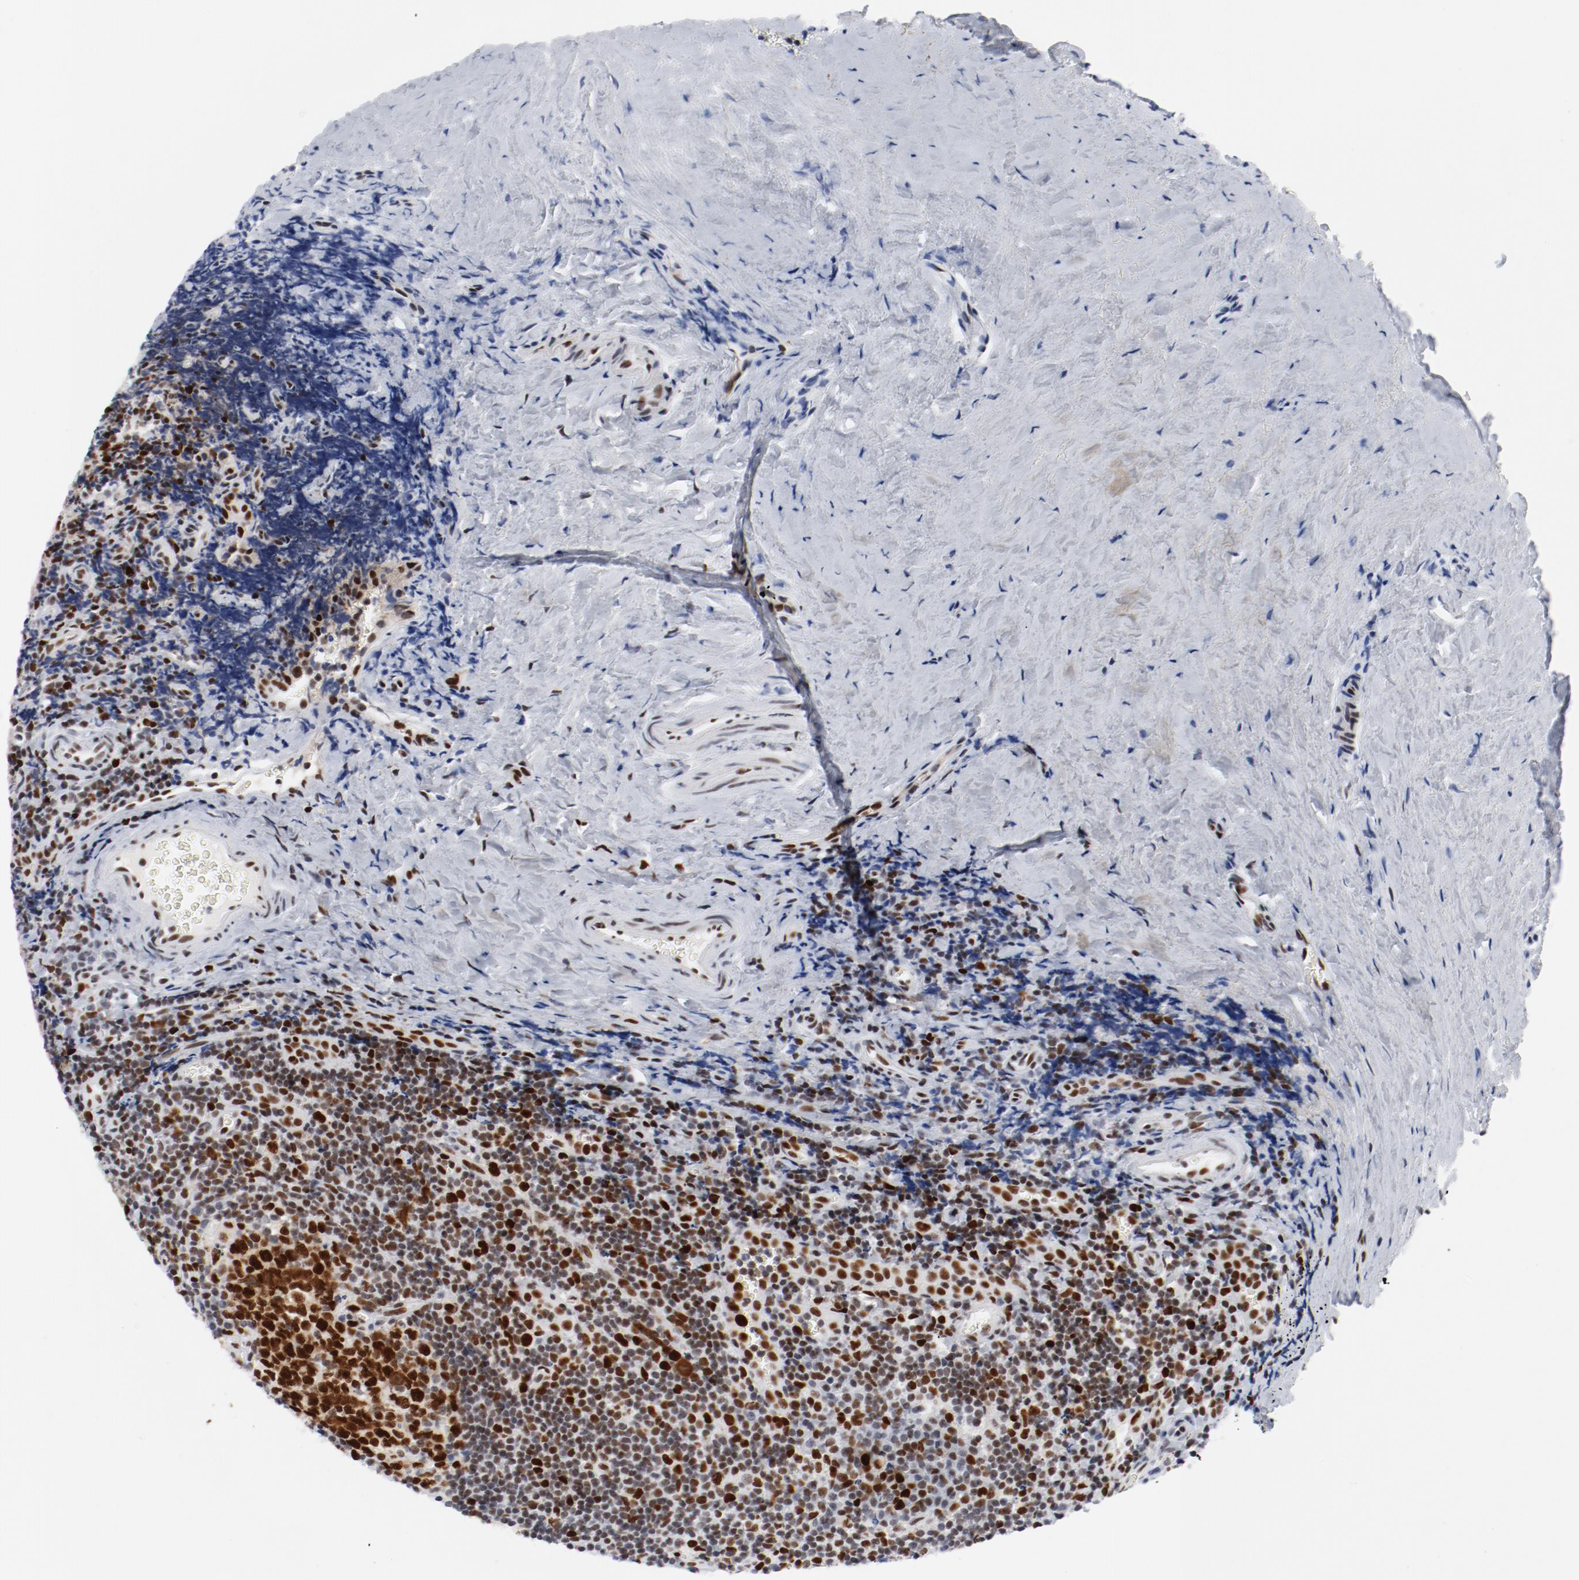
{"staining": {"intensity": "moderate", "quantity": ">75%", "location": "nuclear"}, "tissue": "tonsil", "cell_type": "Germinal center cells", "image_type": "normal", "snomed": [{"axis": "morphology", "description": "Normal tissue, NOS"}, {"axis": "topography", "description": "Tonsil"}], "caption": "This is a micrograph of immunohistochemistry staining of unremarkable tonsil, which shows moderate expression in the nuclear of germinal center cells.", "gene": "POLD1", "patient": {"sex": "male", "age": 20}}